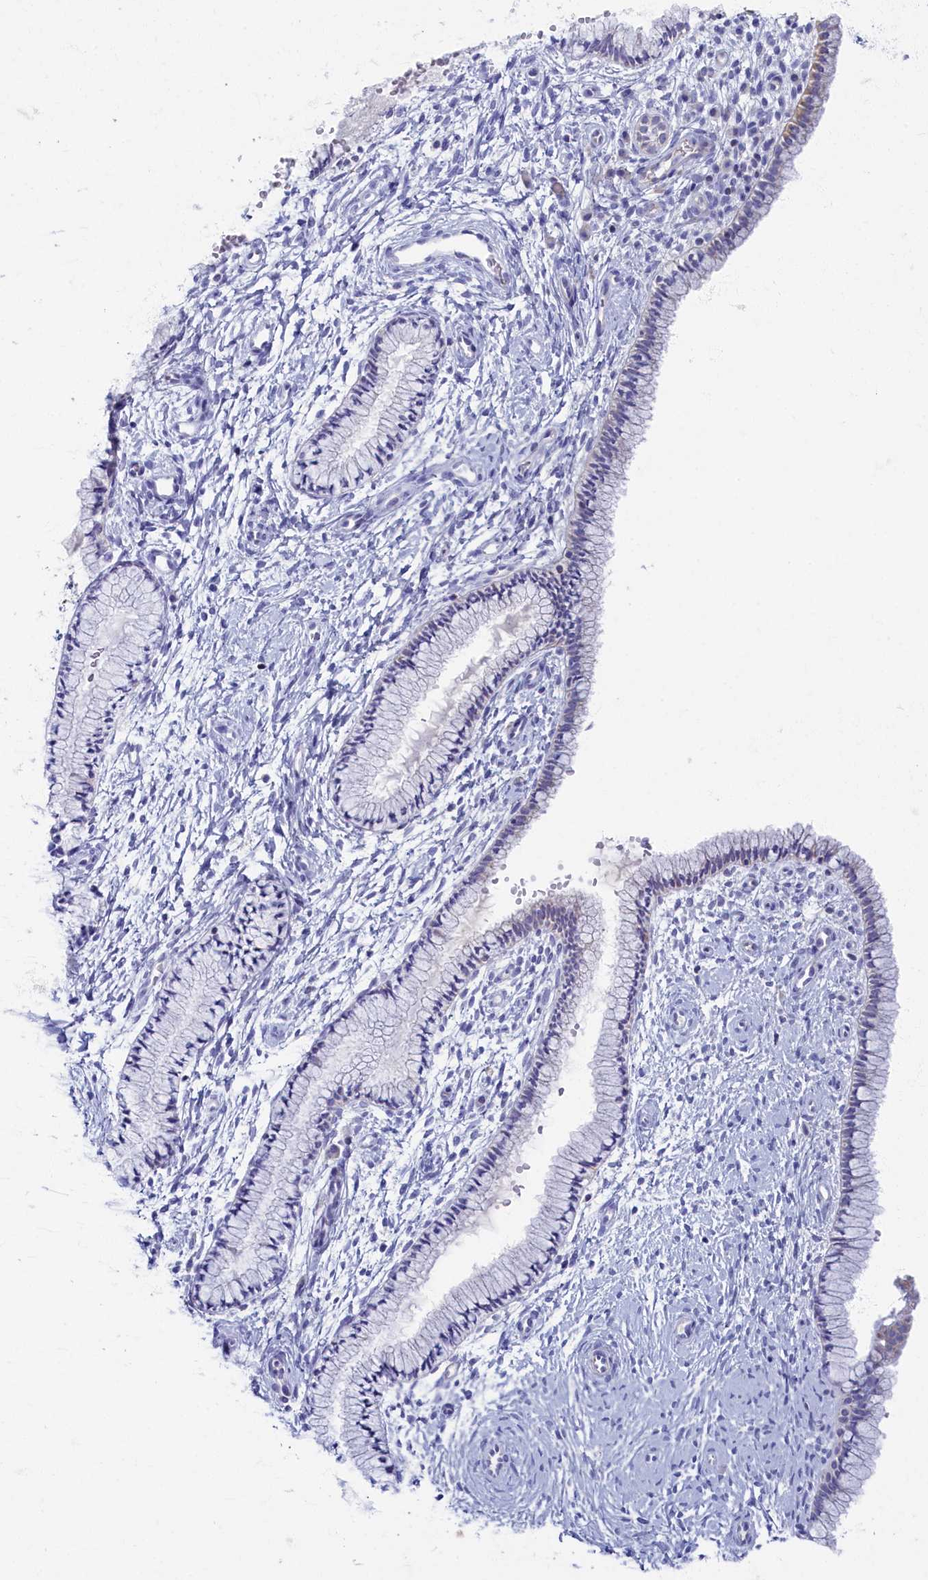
{"staining": {"intensity": "negative", "quantity": "none", "location": "none"}, "tissue": "cervix", "cell_type": "Glandular cells", "image_type": "normal", "snomed": [{"axis": "morphology", "description": "Normal tissue, NOS"}, {"axis": "topography", "description": "Cervix"}], "caption": "This photomicrograph is of normal cervix stained with IHC to label a protein in brown with the nuclei are counter-stained blue. There is no staining in glandular cells. (DAB immunohistochemistry with hematoxylin counter stain).", "gene": "OCIAD2", "patient": {"sex": "female", "age": 33}}